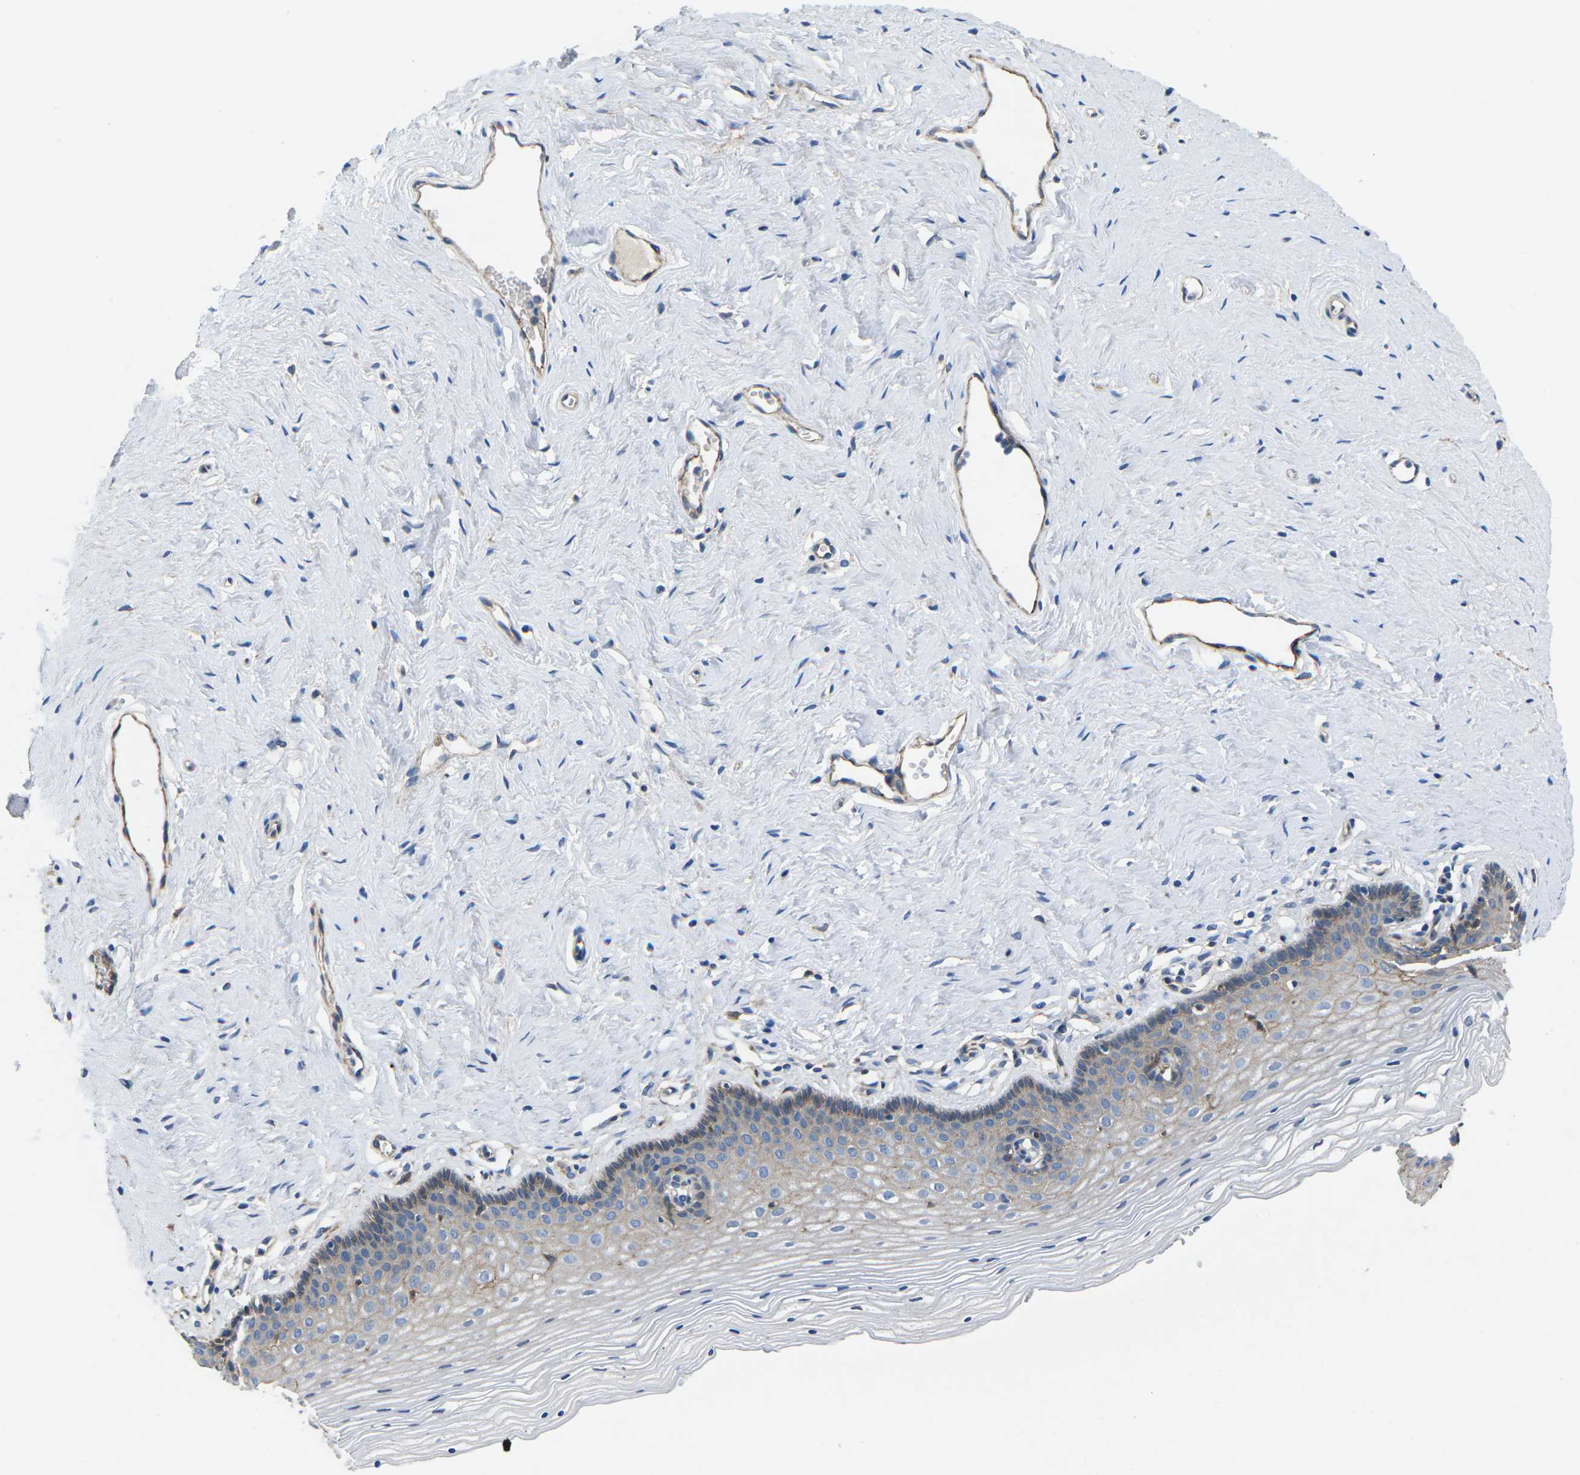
{"staining": {"intensity": "weak", "quantity": "<25%", "location": "cytoplasmic/membranous"}, "tissue": "vagina", "cell_type": "Squamous epithelial cells", "image_type": "normal", "snomed": [{"axis": "morphology", "description": "Normal tissue, NOS"}, {"axis": "topography", "description": "Vagina"}], "caption": "This is a micrograph of immunohistochemistry staining of normal vagina, which shows no positivity in squamous epithelial cells. Nuclei are stained in blue.", "gene": "CTNND1", "patient": {"sex": "female", "age": 32}}